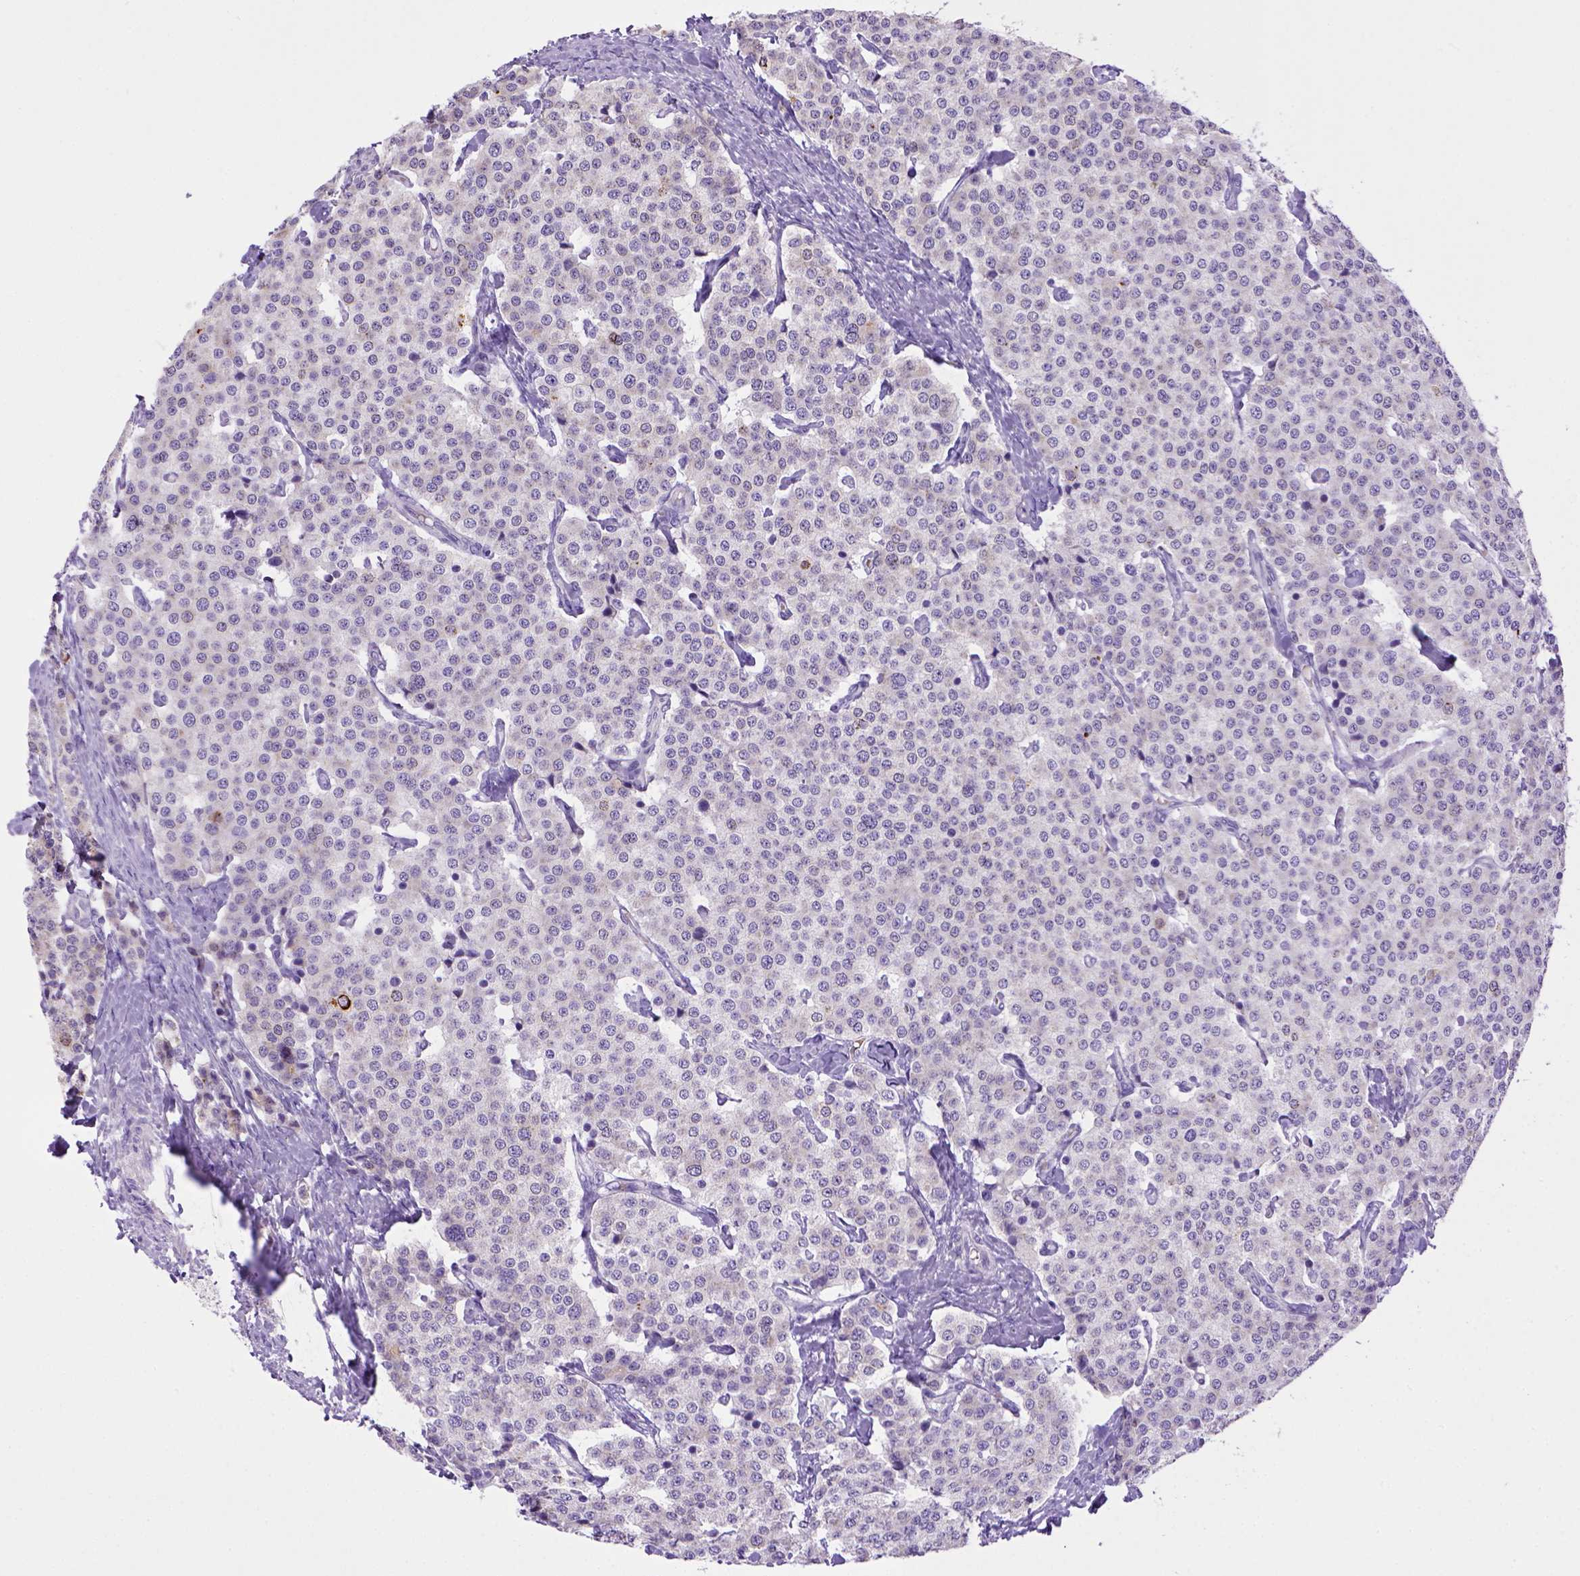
{"staining": {"intensity": "negative", "quantity": "none", "location": "none"}, "tissue": "carcinoid", "cell_type": "Tumor cells", "image_type": "cancer", "snomed": [{"axis": "morphology", "description": "Carcinoid, malignant, NOS"}, {"axis": "topography", "description": "Small intestine"}], "caption": "The micrograph exhibits no significant expression in tumor cells of malignant carcinoid.", "gene": "BAAT", "patient": {"sex": "female", "age": 58}}